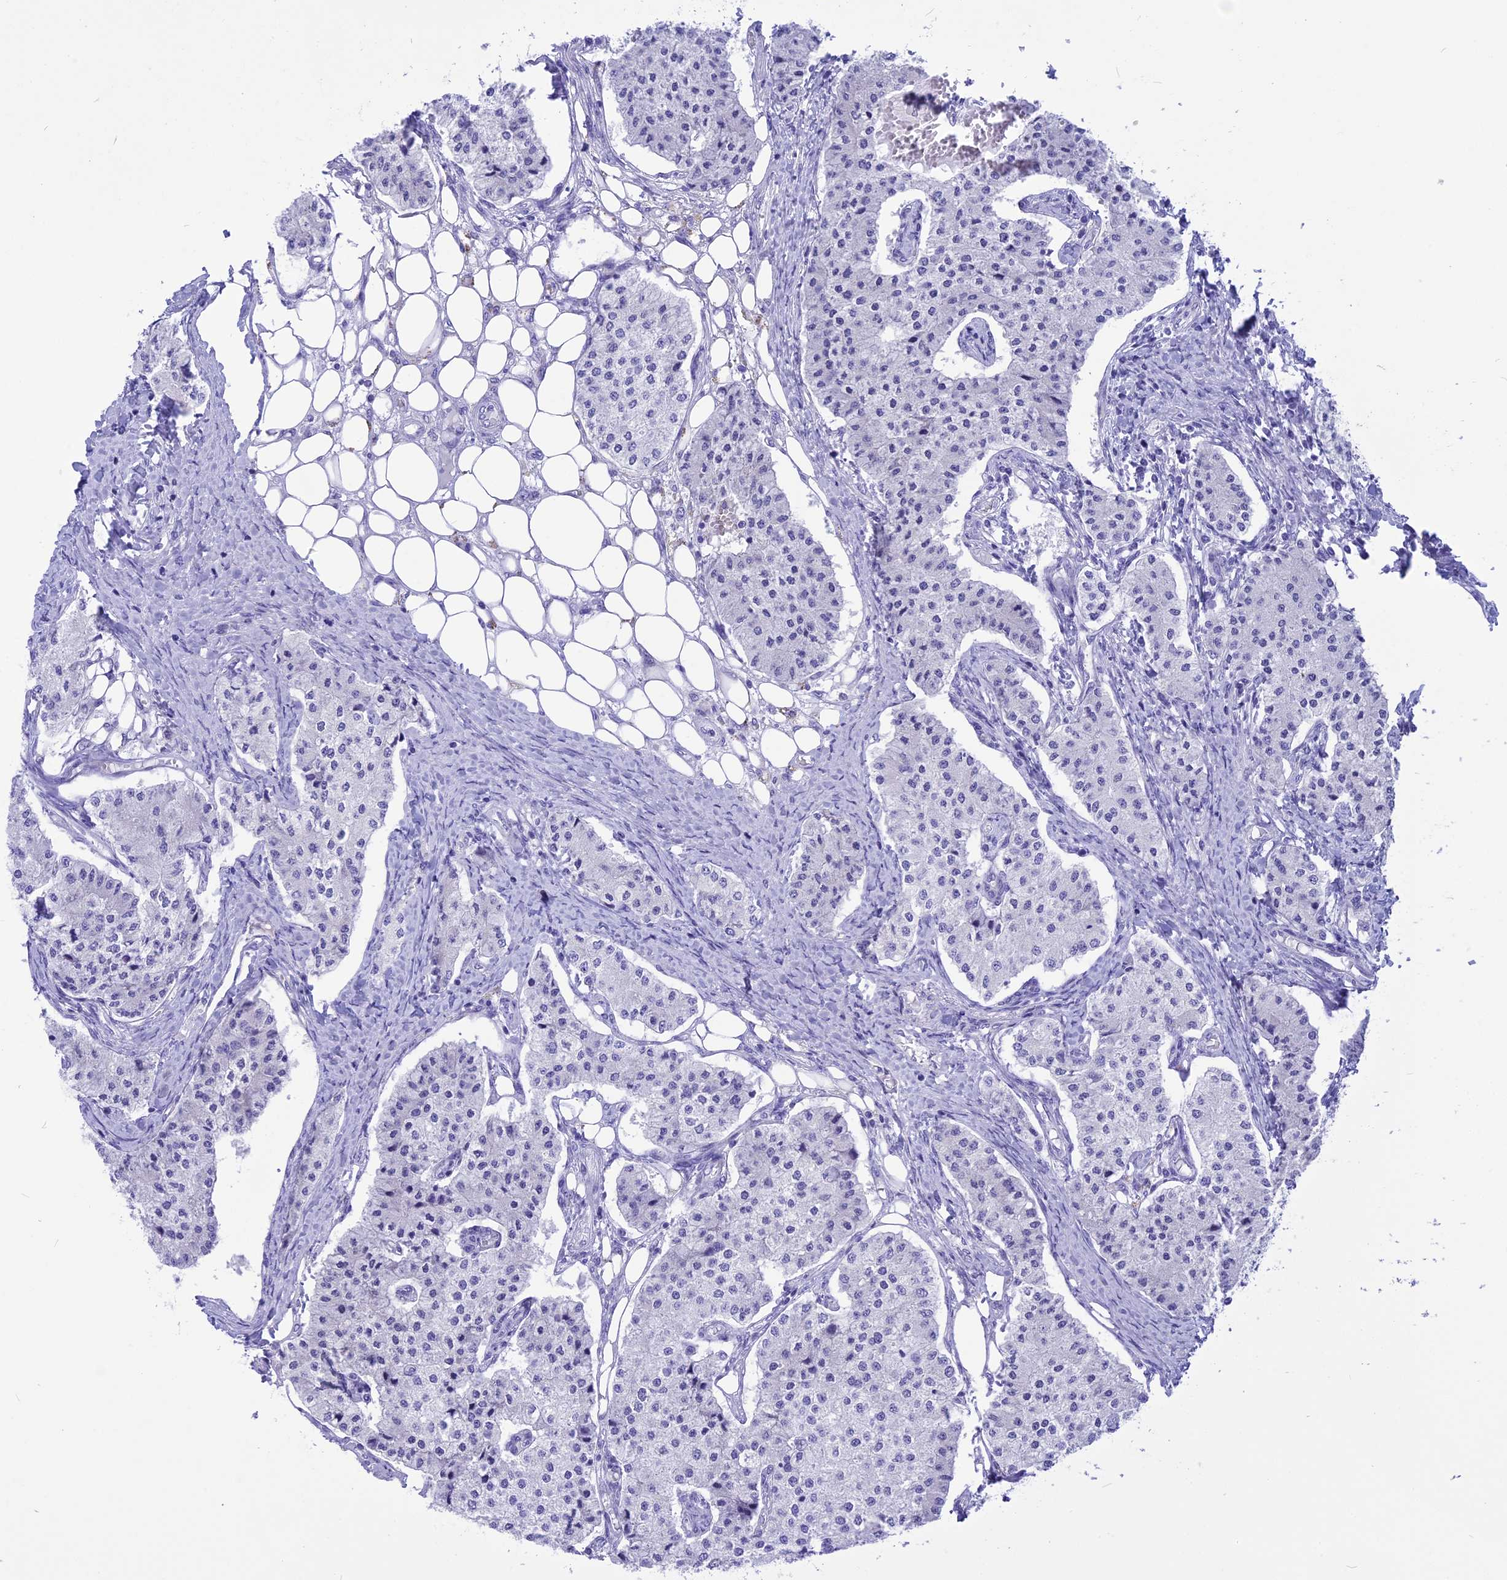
{"staining": {"intensity": "negative", "quantity": "none", "location": "none"}, "tissue": "carcinoid", "cell_type": "Tumor cells", "image_type": "cancer", "snomed": [{"axis": "morphology", "description": "Carcinoid, malignant, NOS"}, {"axis": "topography", "description": "Colon"}], "caption": "The image reveals no significant staining in tumor cells of carcinoid (malignant).", "gene": "CMSS1", "patient": {"sex": "female", "age": 52}}